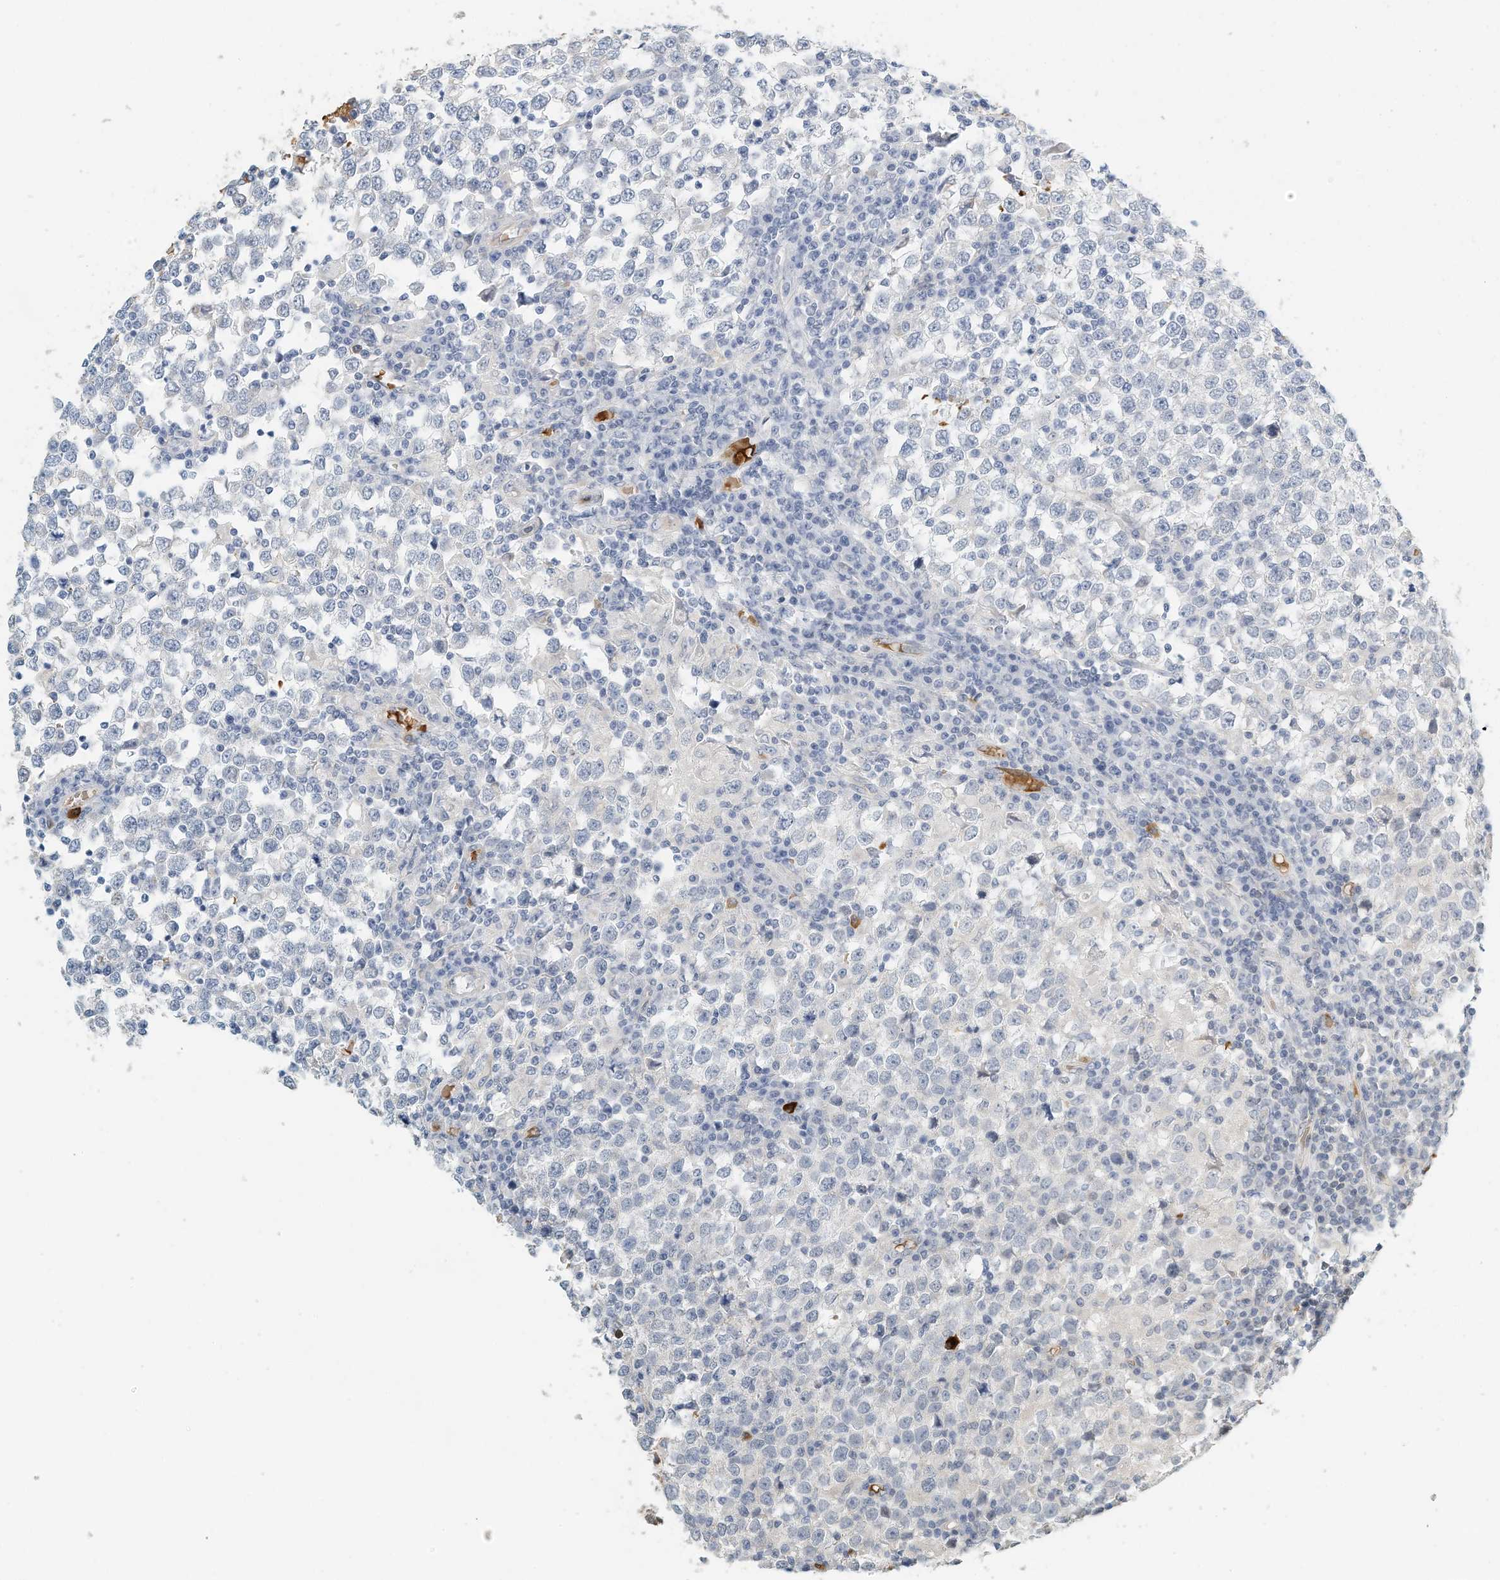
{"staining": {"intensity": "negative", "quantity": "none", "location": "none"}, "tissue": "testis cancer", "cell_type": "Tumor cells", "image_type": "cancer", "snomed": [{"axis": "morphology", "description": "Seminoma, NOS"}, {"axis": "topography", "description": "Testis"}], "caption": "Tumor cells are negative for protein expression in human seminoma (testis).", "gene": "RCAN3", "patient": {"sex": "male", "age": 65}}